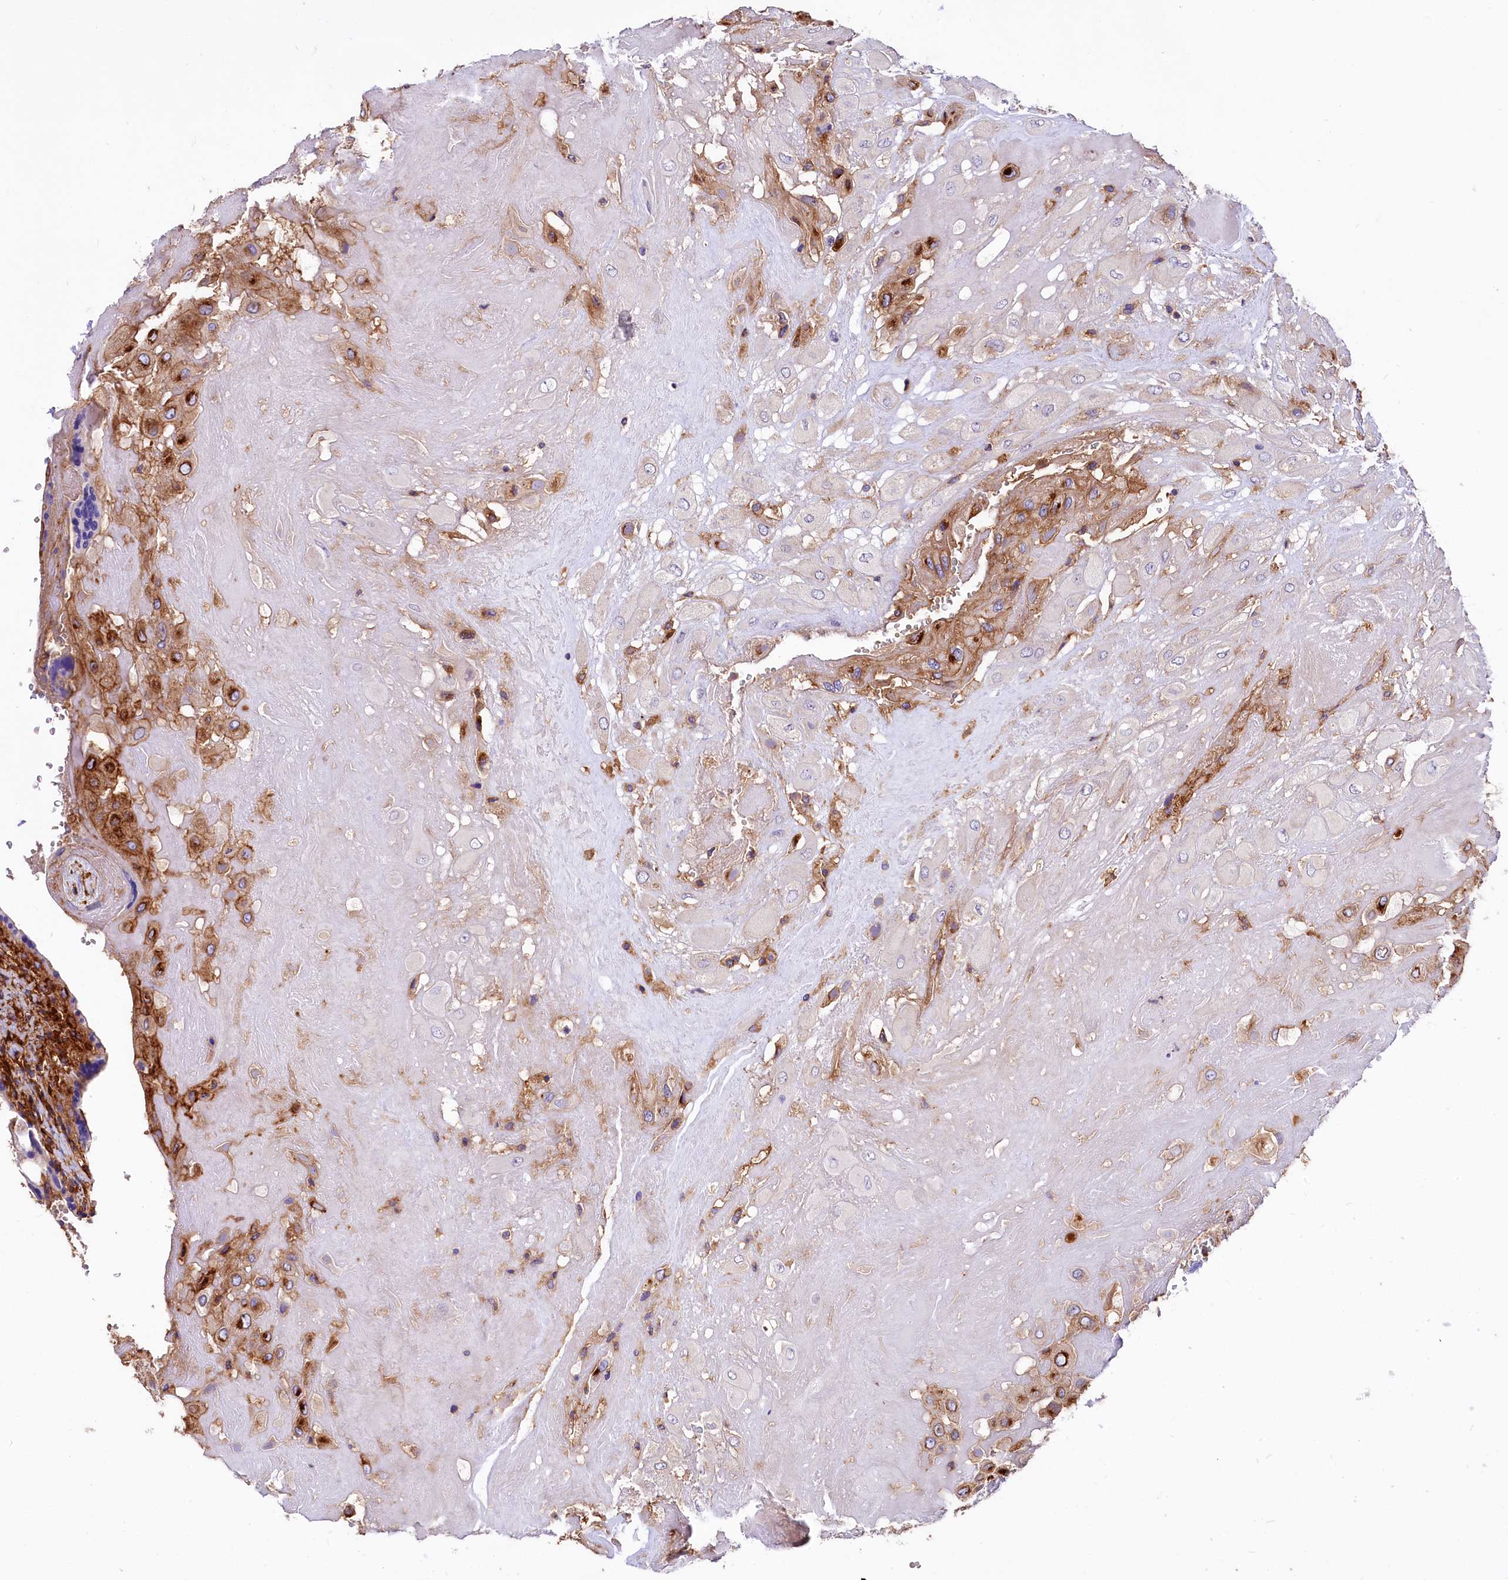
{"staining": {"intensity": "strong", "quantity": "<25%", "location": "cytoplasmic/membranous"}, "tissue": "placenta", "cell_type": "Decidual cells", "image_type": "normal", "snomed": [{"axis": "morphology", "description": "Normal tissue, NOS"}, {"axis": "topography", "description": "Placenta"}], "caption": "Strong cytoplasmic/membranous positivity is appreciated in about <25% of decidual cells in normal placenta.", "gene": "ANO6", "patient": {"sex": "female", "age": 37}}